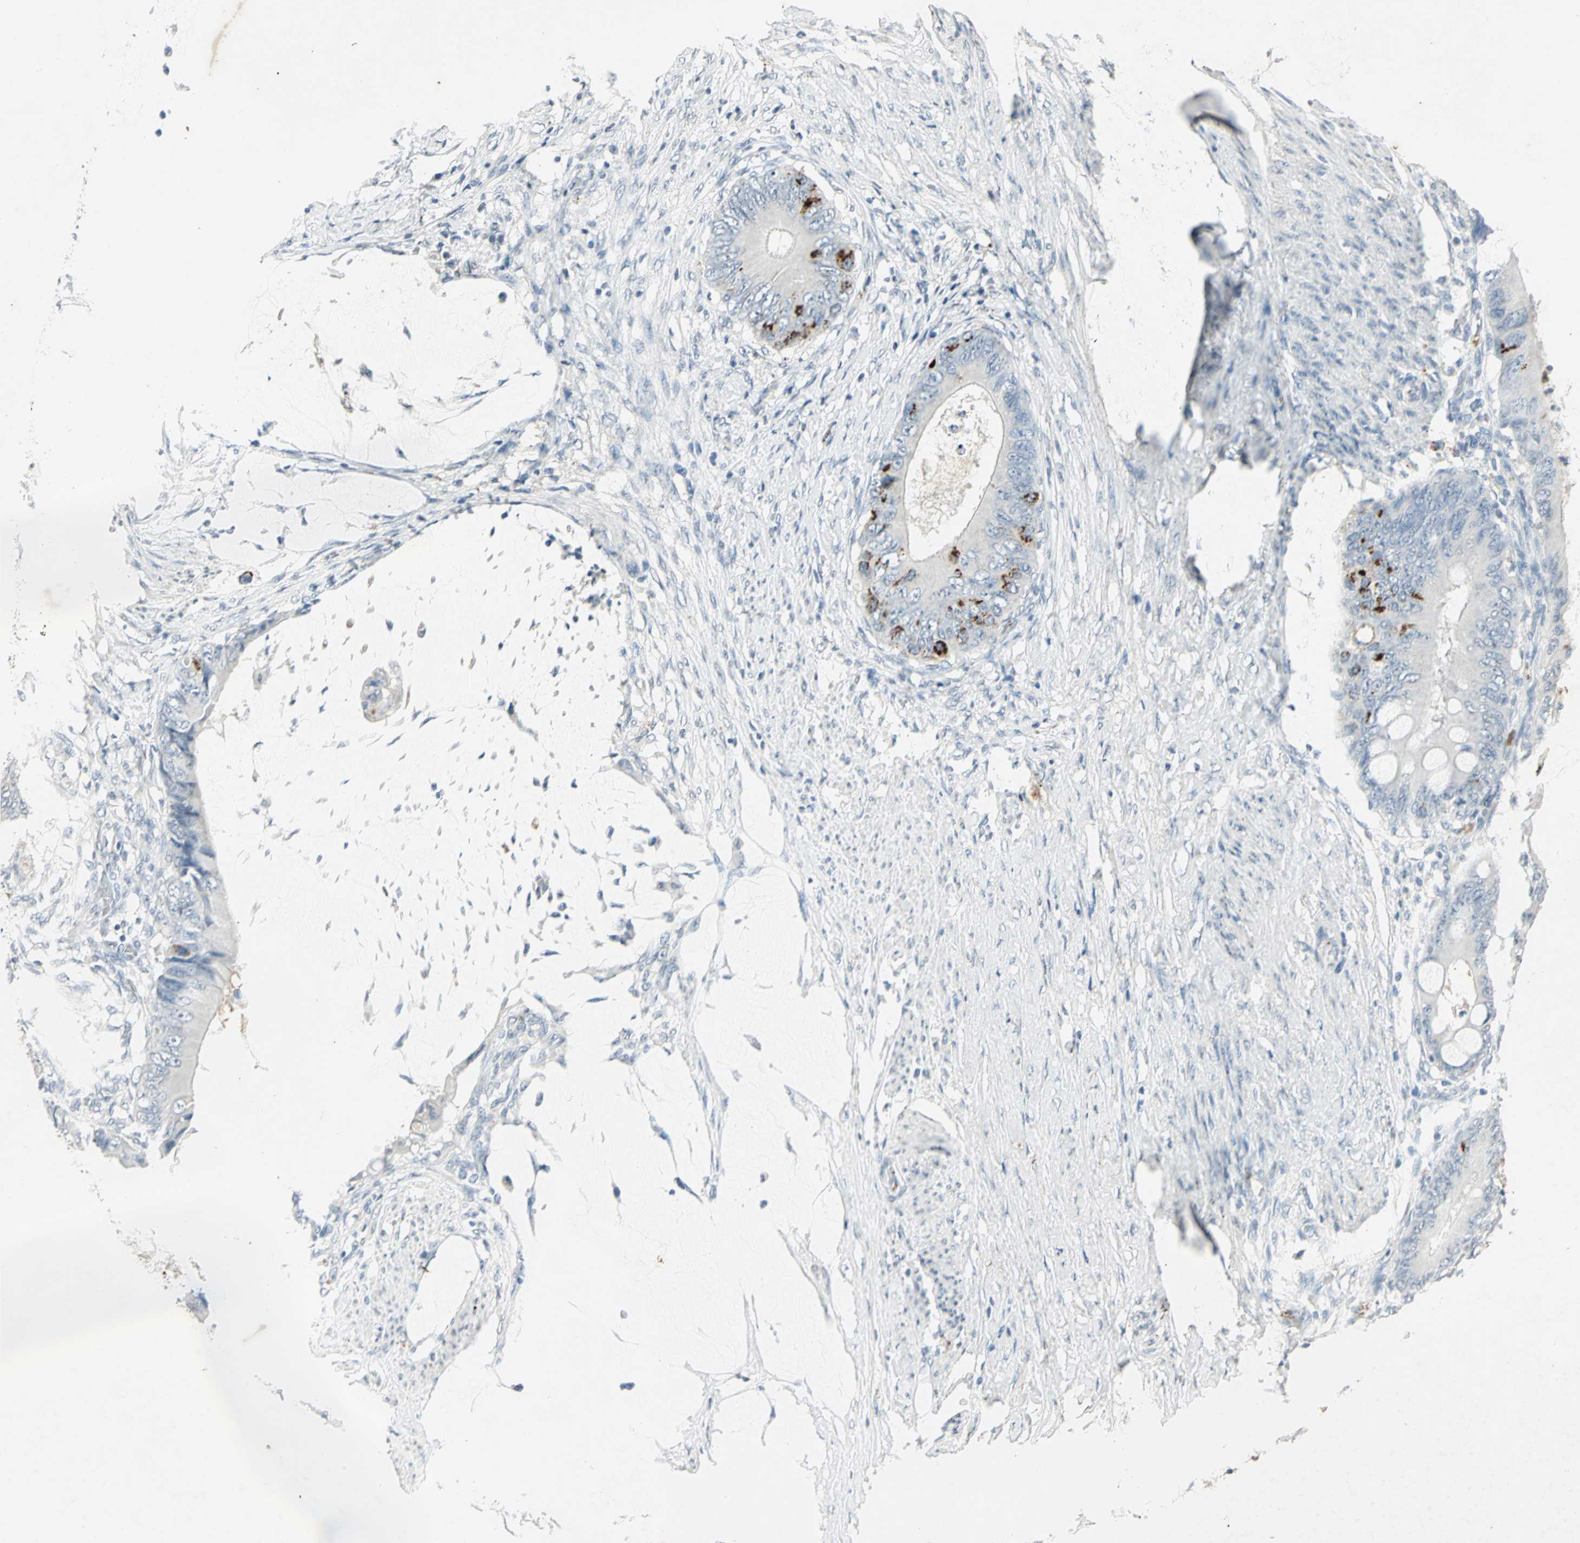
{"staining": {"intensity": "strong", "quantity": "<25%", "location": "cytoplasmic/membranous"}, "tissue": "colorectal cancer", "cell_type": "Tumor cells", "image_type": "cancer", "snomed": [{"axis": "morphology", "description": "Normal tissue, NOS"}, {"axis": "morphology", "description": "Adenocarcinoma, NOS"}, {"axis": "topography", "description": "Rectum"}, {"axis": "topography", "description": "Peripheral nerve tissue"}], "caption": "About <25% of tumor cells in human colorectal cancer (adenocarcinoma) demonstrate strong cytoplasmic/membranous protein positivity as visualized by brown immunohistochemical staining.", "gene": "CAMK2B", "patient": {"sex": "female", "age": 77}}